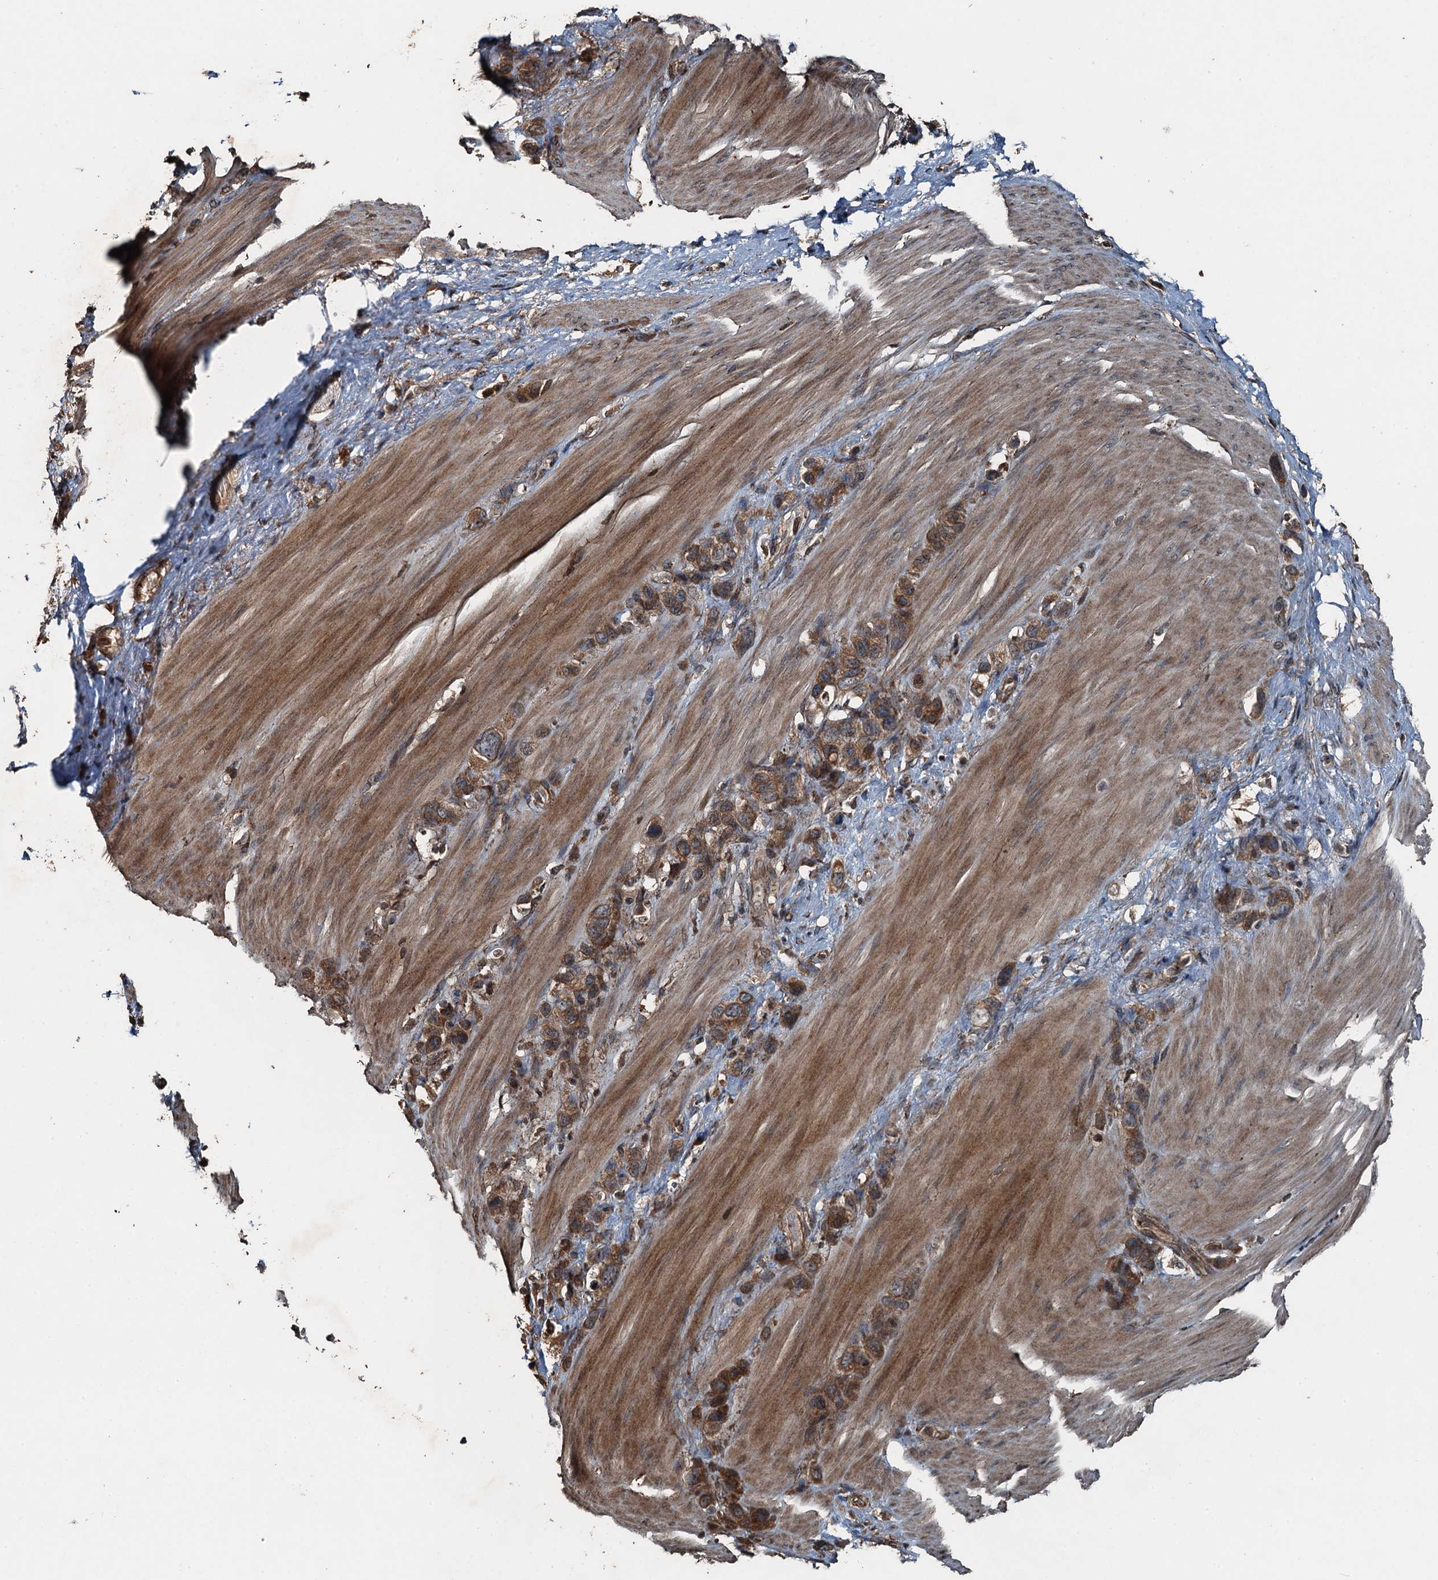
{"staining": {"intensity": "moderate", "quantity": ">75%", "location": "cytoplasmic/membranous"}, "tissue": "stomach cancer", "cell_type": "Tumor cells", "image_type": "cancer", "snomed": [{"axis": "morphology", "description": "Adenocarcinoma, NOS"}, {"axis": "morphology", "description": "Adenocarcinoma, High grade"}, {"axis": "topography", "description": "Stomach, upper"}, {"axis": "topography", "description": "Stomach, lower"}], "caption": "Stomach adenocarcinoma stained with DAB immunohistochemistry shows medium levels of moderate cytoplasmic/membranous expression in about >75% of tumor cells.", "gene": "TCTN1", "patient": {"sex": "female", "age": 65}}